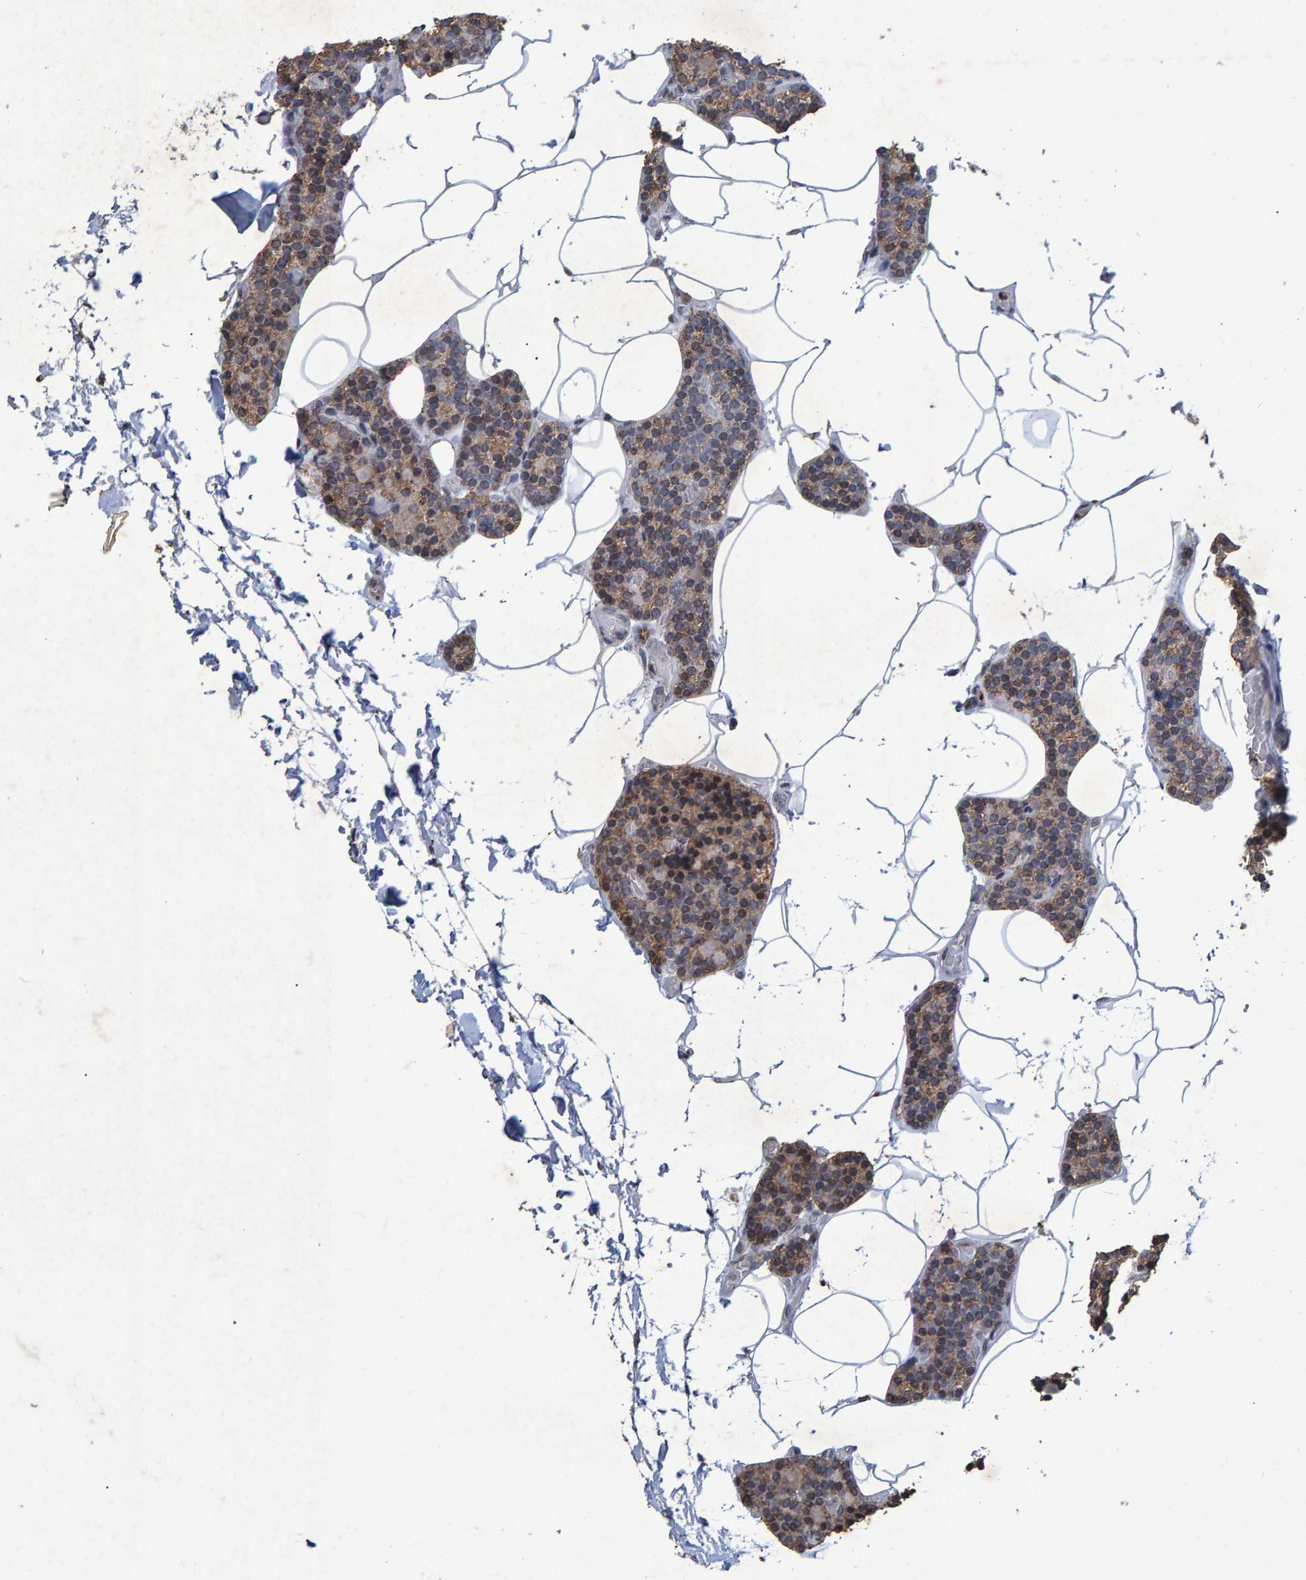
{"staining": {"intensity": "weak", "quantity": ">75%", "location": "cytoplasmic/membranous"}, "tissue": "parathyroid gland", "cell_type": "Glandular cells", "image_type": "normal", "snomed": [{"axis": "morphology", "description": "Normal tissue, NOS"}, {"axis": "topography", "description": "Parathyroid gland"}], "caption": "Immunohistochemistry (IHC) (DAB) staining of unremarkable parathyroid gland exhibits weak cytoplasmic/membranous protein expression in approximately >75% of glandular cells.", "gene": "GALC", "patient": {"sex": "male", "age": 52}}